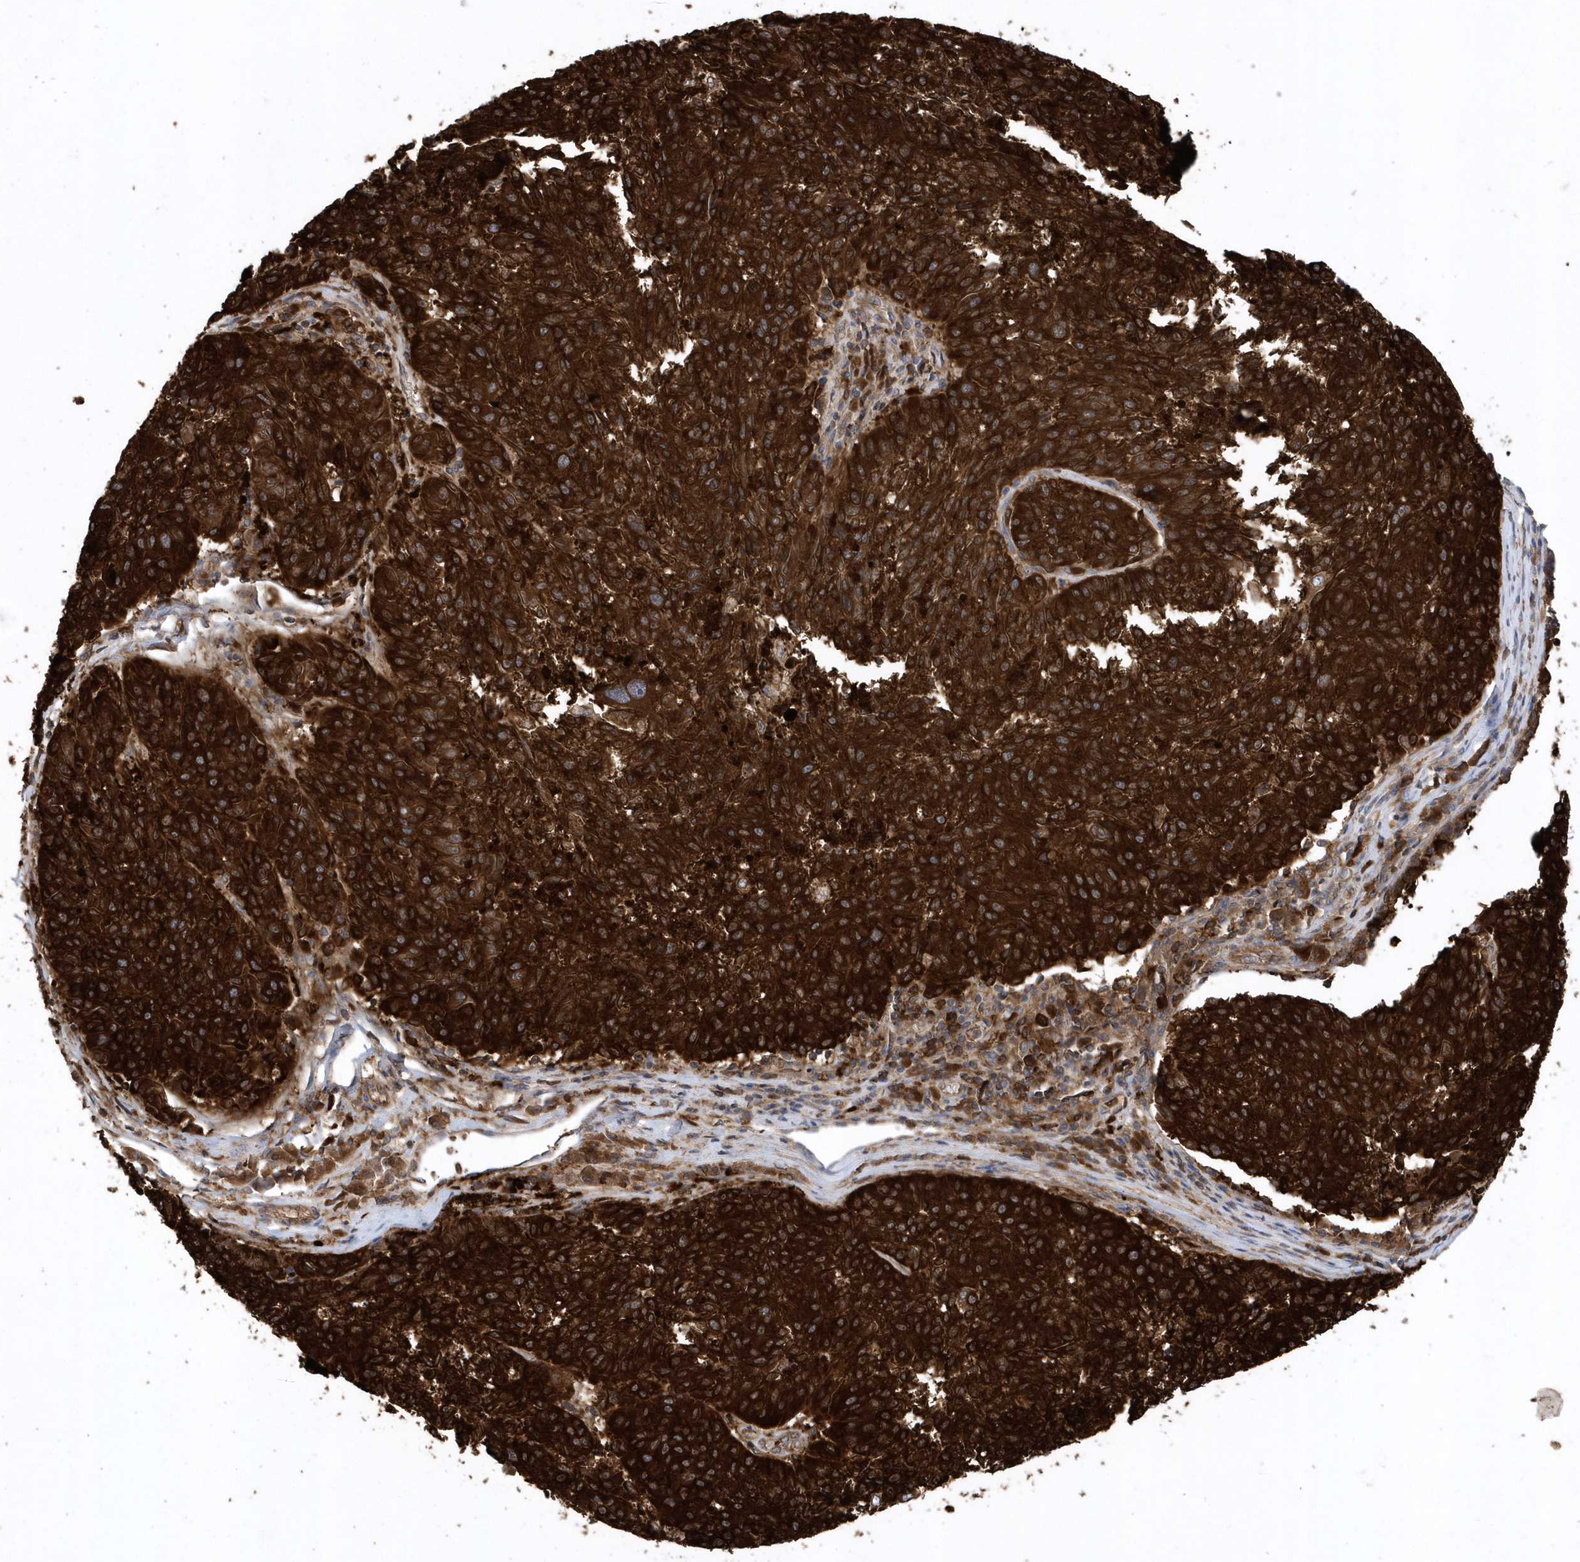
{"staining": {"intensity": "strong", "quantity": ">75%", "location": "cytoplasmic/membranous"}, "tissue": "melanoma", "cell_type": "Tumor cells", "image_type": "cancer", "snomed": [{"axis": "morphology", "description": "Malignant melanoma, NOS"}, {"axis": "topography", "description": "Skin"}], "caption": "A brown stain labels strong cytoplasmic/membranous staining of a protein in human malignant melanoma tumor cells.", "gene": "PAICS", "patient": {"sex": "male", "age": 53}}